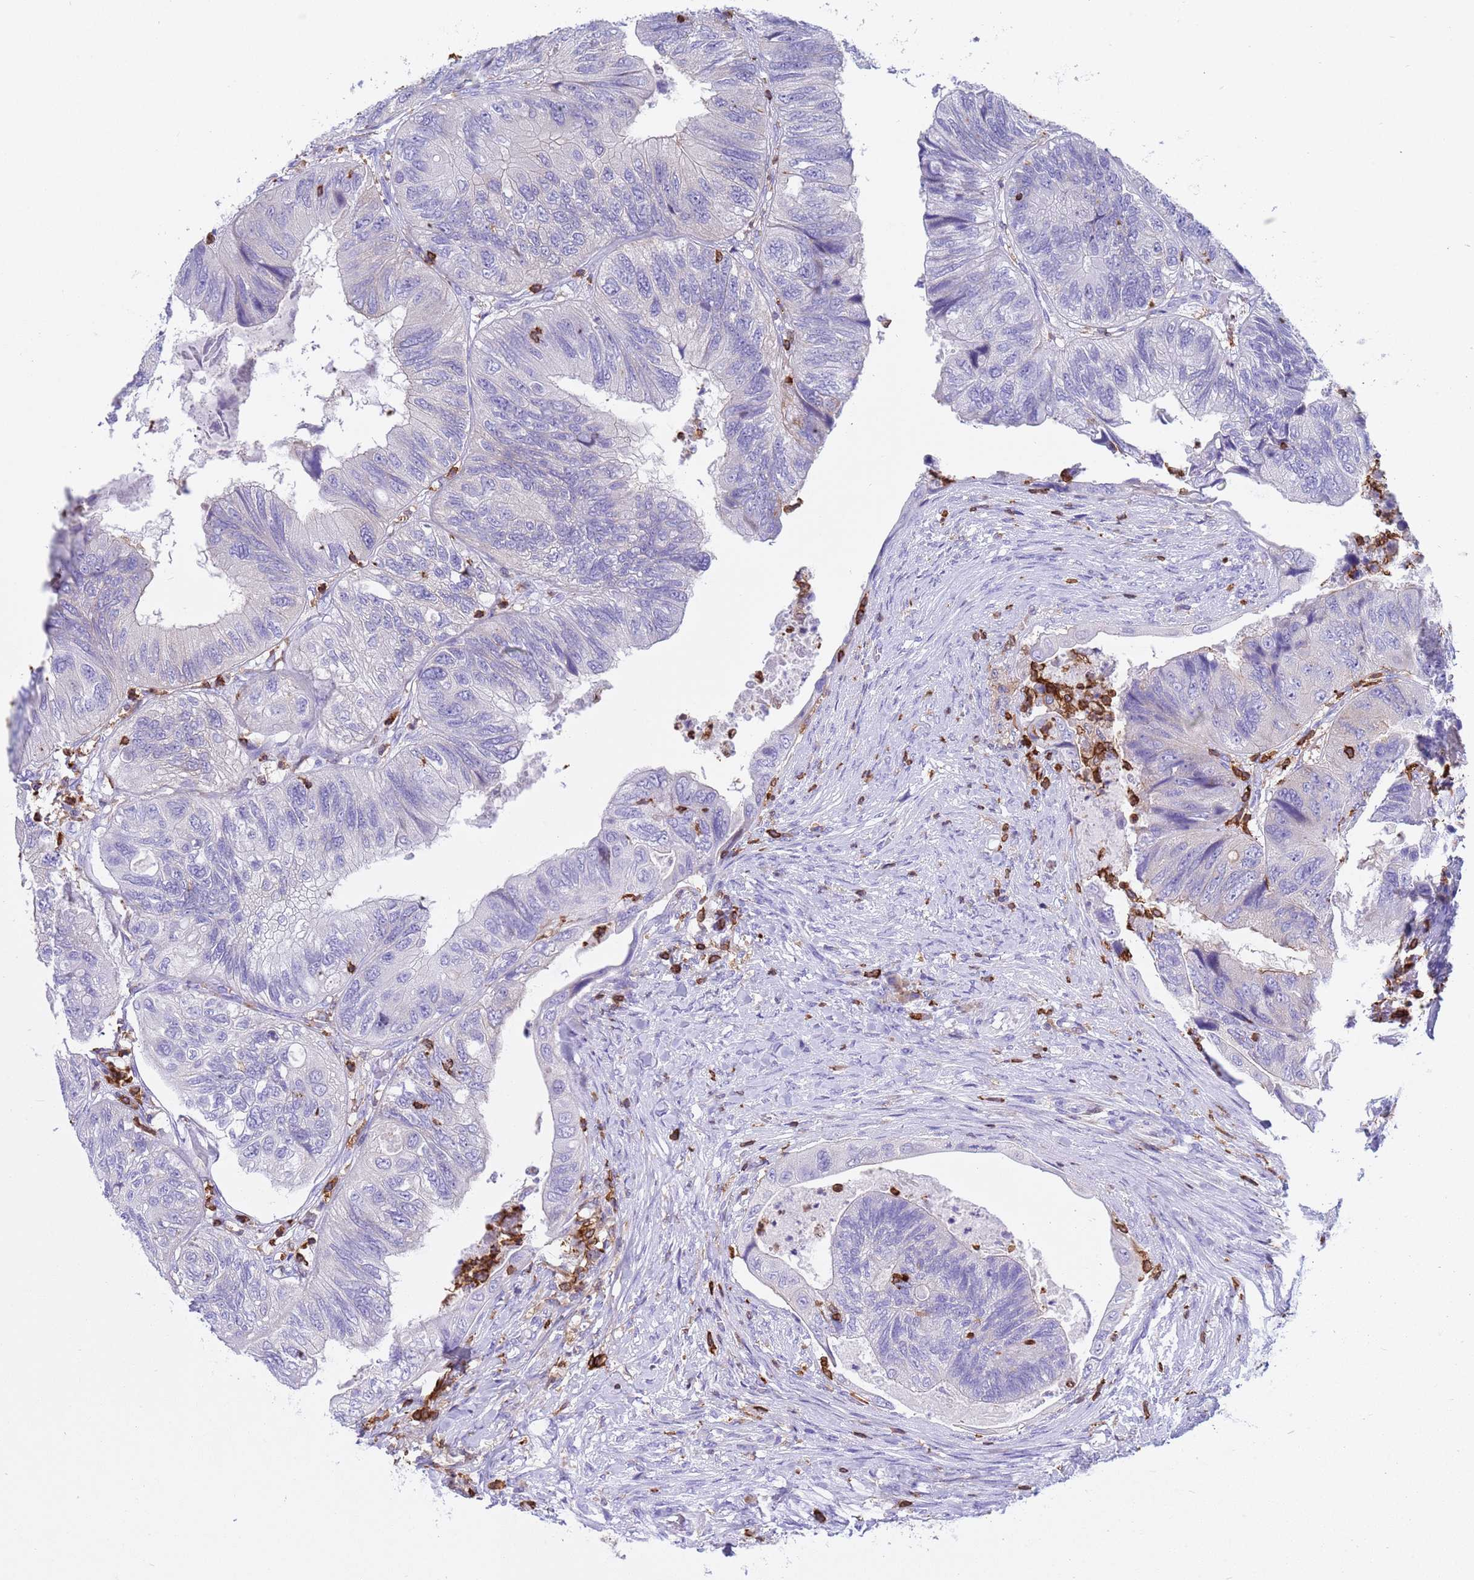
{"staining": {"intensity": "negative", "quantity": "none", "location": "none"}, "tissue": "colorectal cancer", "cell_type": "Tumor cells", "image_type": "cancer", "snomed": [{"axis": "morphology", "description": "Adenocarcinoma, NOS"}, {"axis": "topography", "description": "Rectum"}], "caption": "This is an immunohistochemistry histopathology image of colorectal cancer. There is no expression in tumor cells.", "gene": "IRF5", "patient": {"sex": "male", "age": 63}}